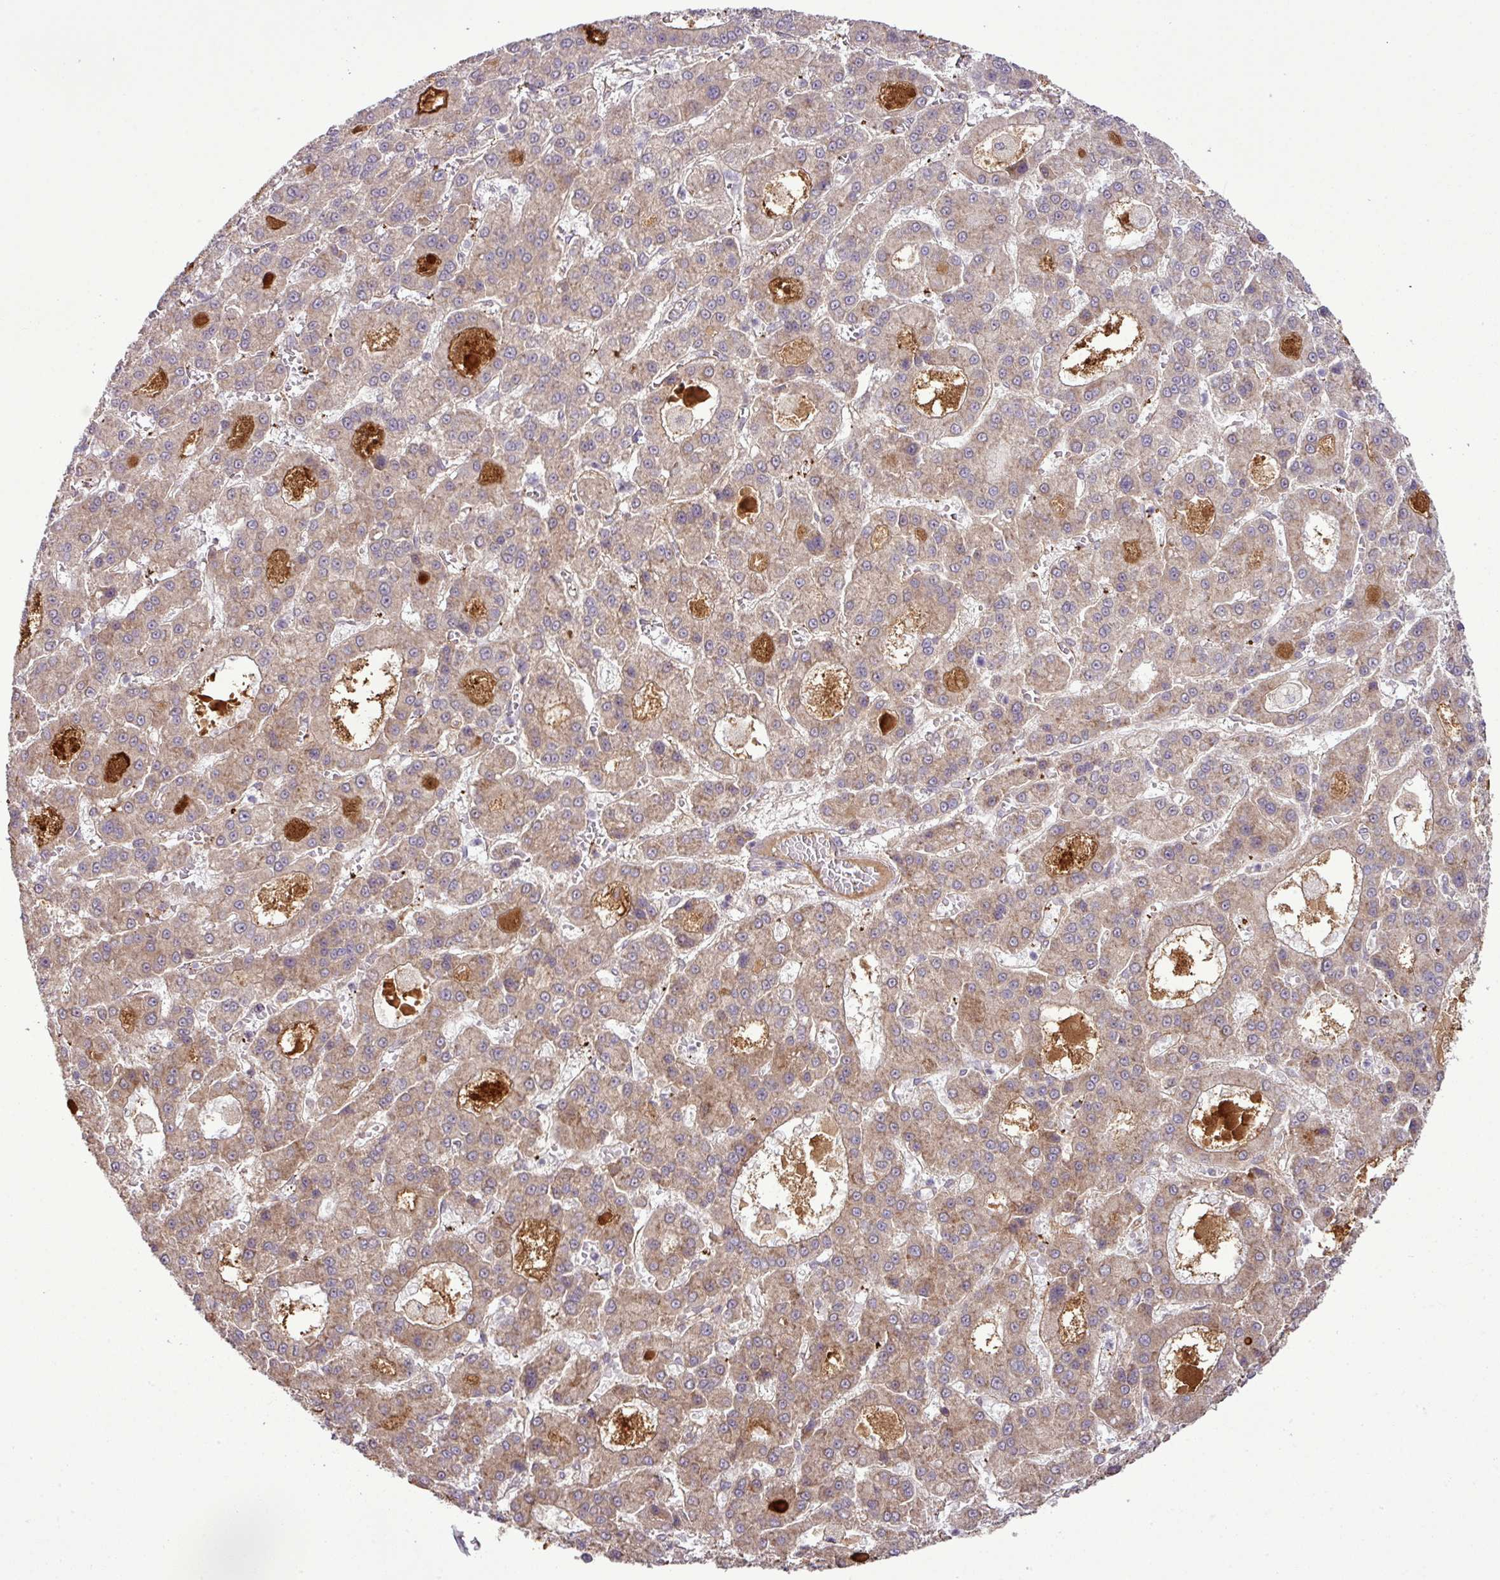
{"staining": {"intensity": "moderate", "quantity": "25%-75%", "location": "cytoplasmic/membranous"}, "tissue": "liver cancer", "cell_type": "Tumor cells", "image_type": "cancer", "snomed": [{"axis": "morphology", "description": "Carcinoma, Hepatocellular, NOS"}, {"axis": "topography", "description": "Liver"}], "caption": "Liver cancer (hepatocellular carcinoma) stained for a protein (brown) exhibits moderate cytoplasmic/membranous positive positivity in about 25%-75% of tumor cells.", "gene": "DNAAF4", "patient": {"sex": "male", "age": 70}}